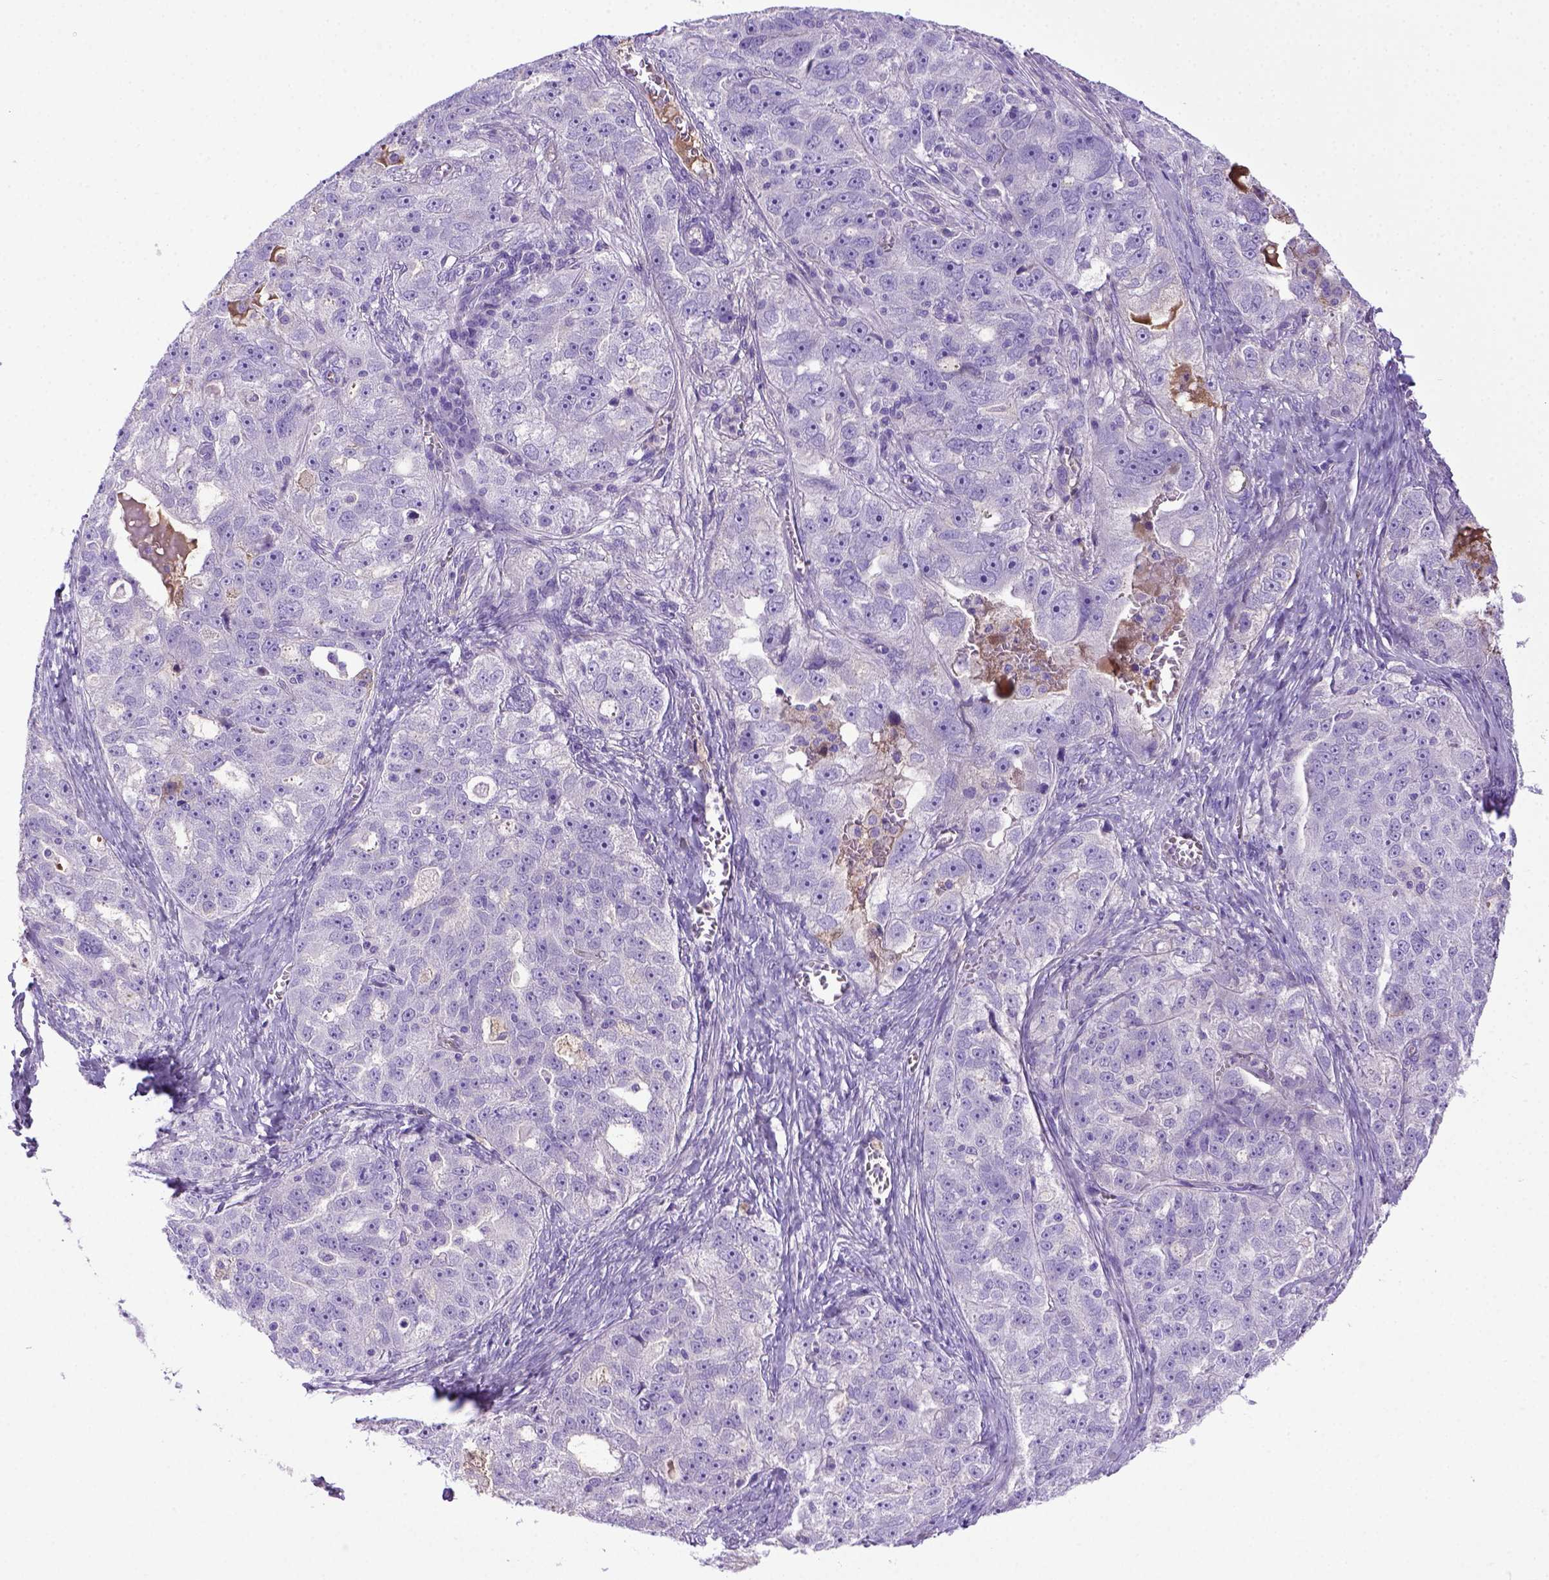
{"staining": {"intensity": "negative", "quantity": "none", "location": "none"}, "tissue": "ovarian cancer", "cell_type": "Tumor cells", "image_type": "cancer", "snomed": [{"axis": "morphology", "description": "Cystadenocarcinoma, serous, NOS"}, {"axis": "topography", "description": "Ovary"}], "caption": "An immunohistochemistry (IHC) histopathology image of ovarian cancer is shown. There is no staining in tumor cells of ovarian cancer.", "gene": "ITIH4", "patient": {"sex": "female", "age": 51}}